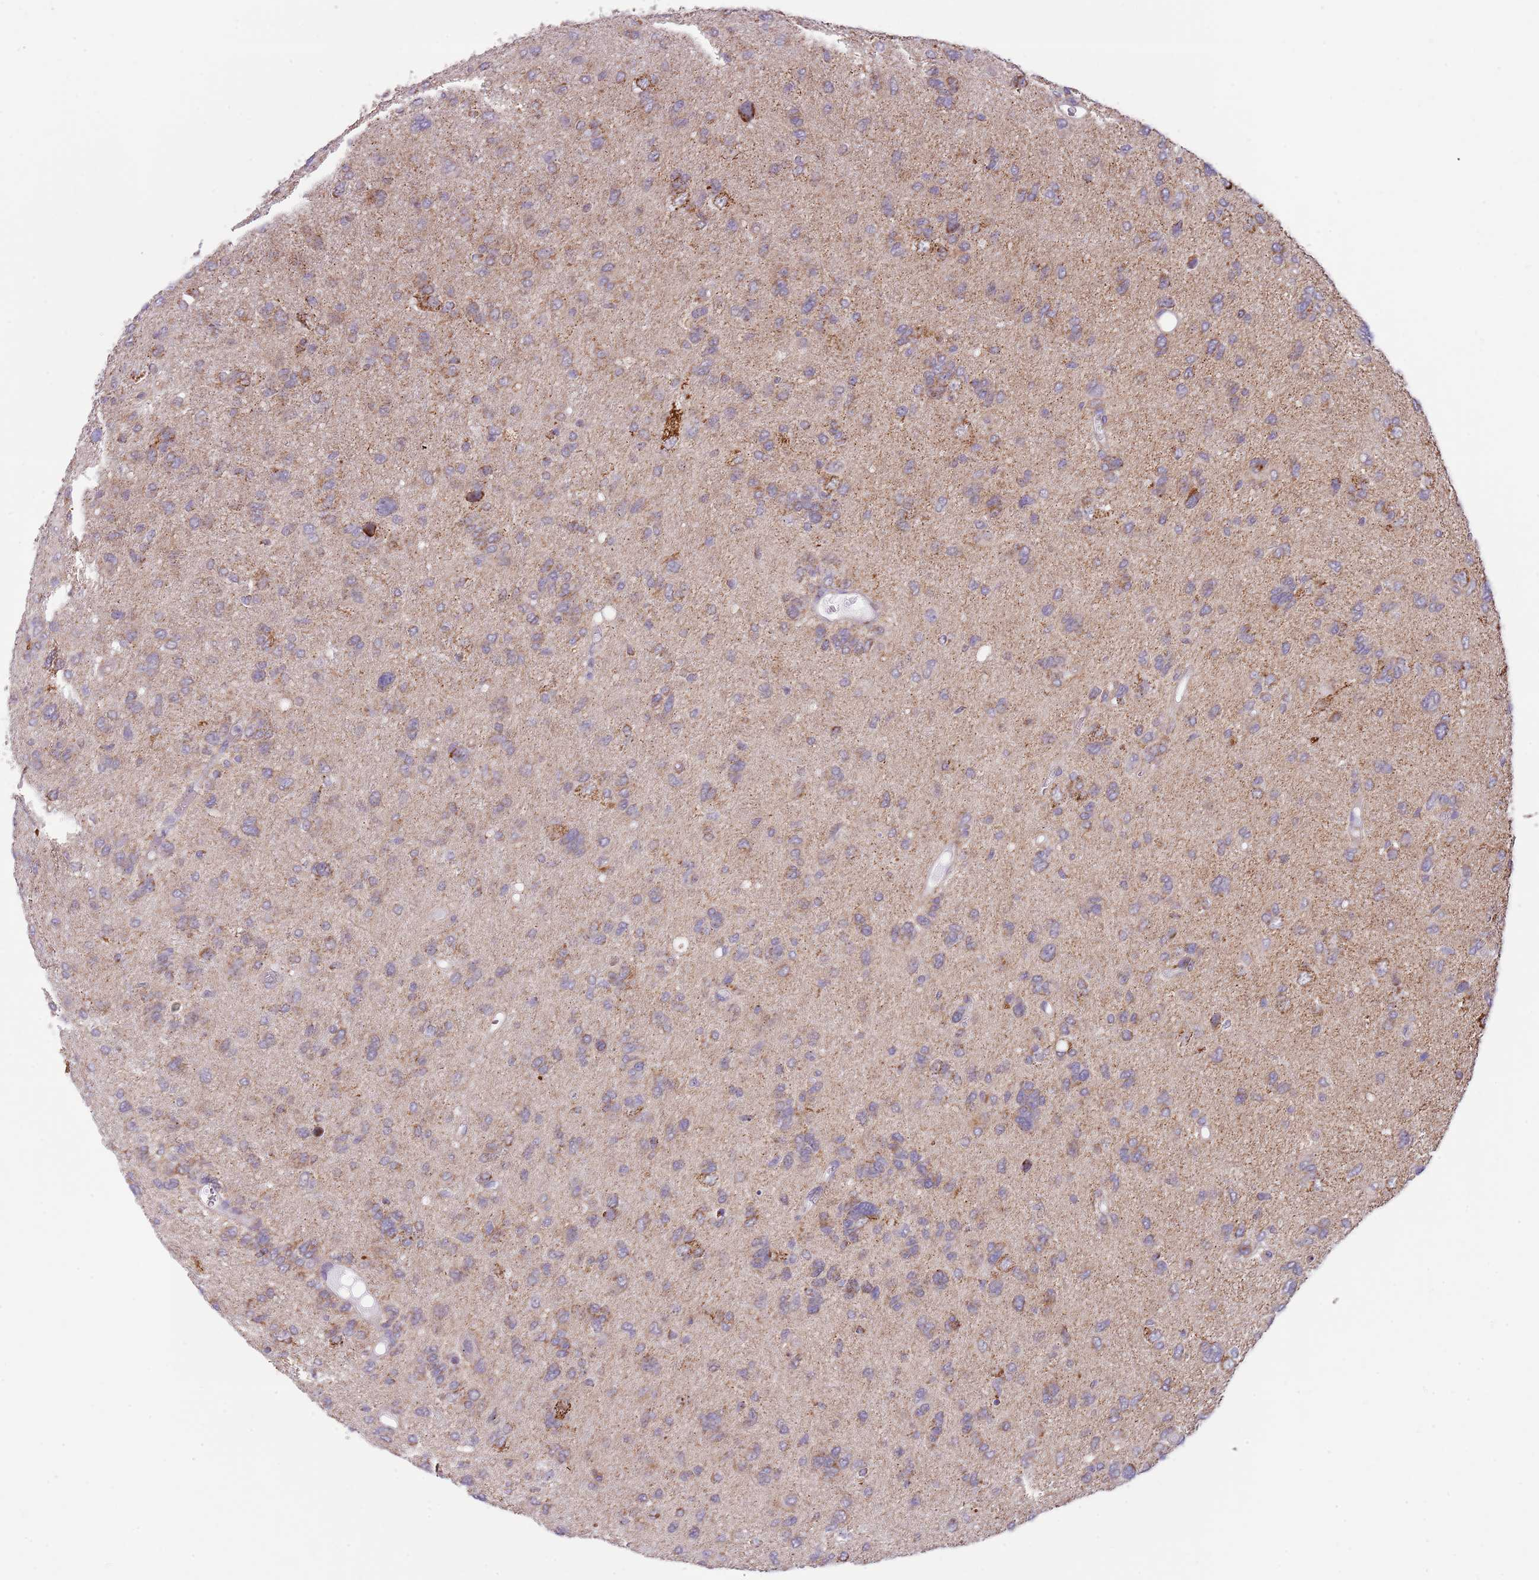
{"staining": {"intensity": "weak", "quantity": "<25%", "location": "cytoplasmic/membranous"}, "tissue": "glioma", "cell_type": "Tumor cells", "image_type": "cancer", "snomed": [{"axis": "morphology", "description": "Glioma, malignant, High grade"}, {"axis": "topography", "description": "Brain"}], "caption": "IHC image of neoplastic tissue: malignant glioma (high-grade) stained with DAB demonstrates no significant protein staining in tumor cells. The staining is performed using DAB brown chromogen with nuclei counter-stained in using hematoxylin.", "gene": "LHX6", "patient": {"sex": "female", "age": 59}}